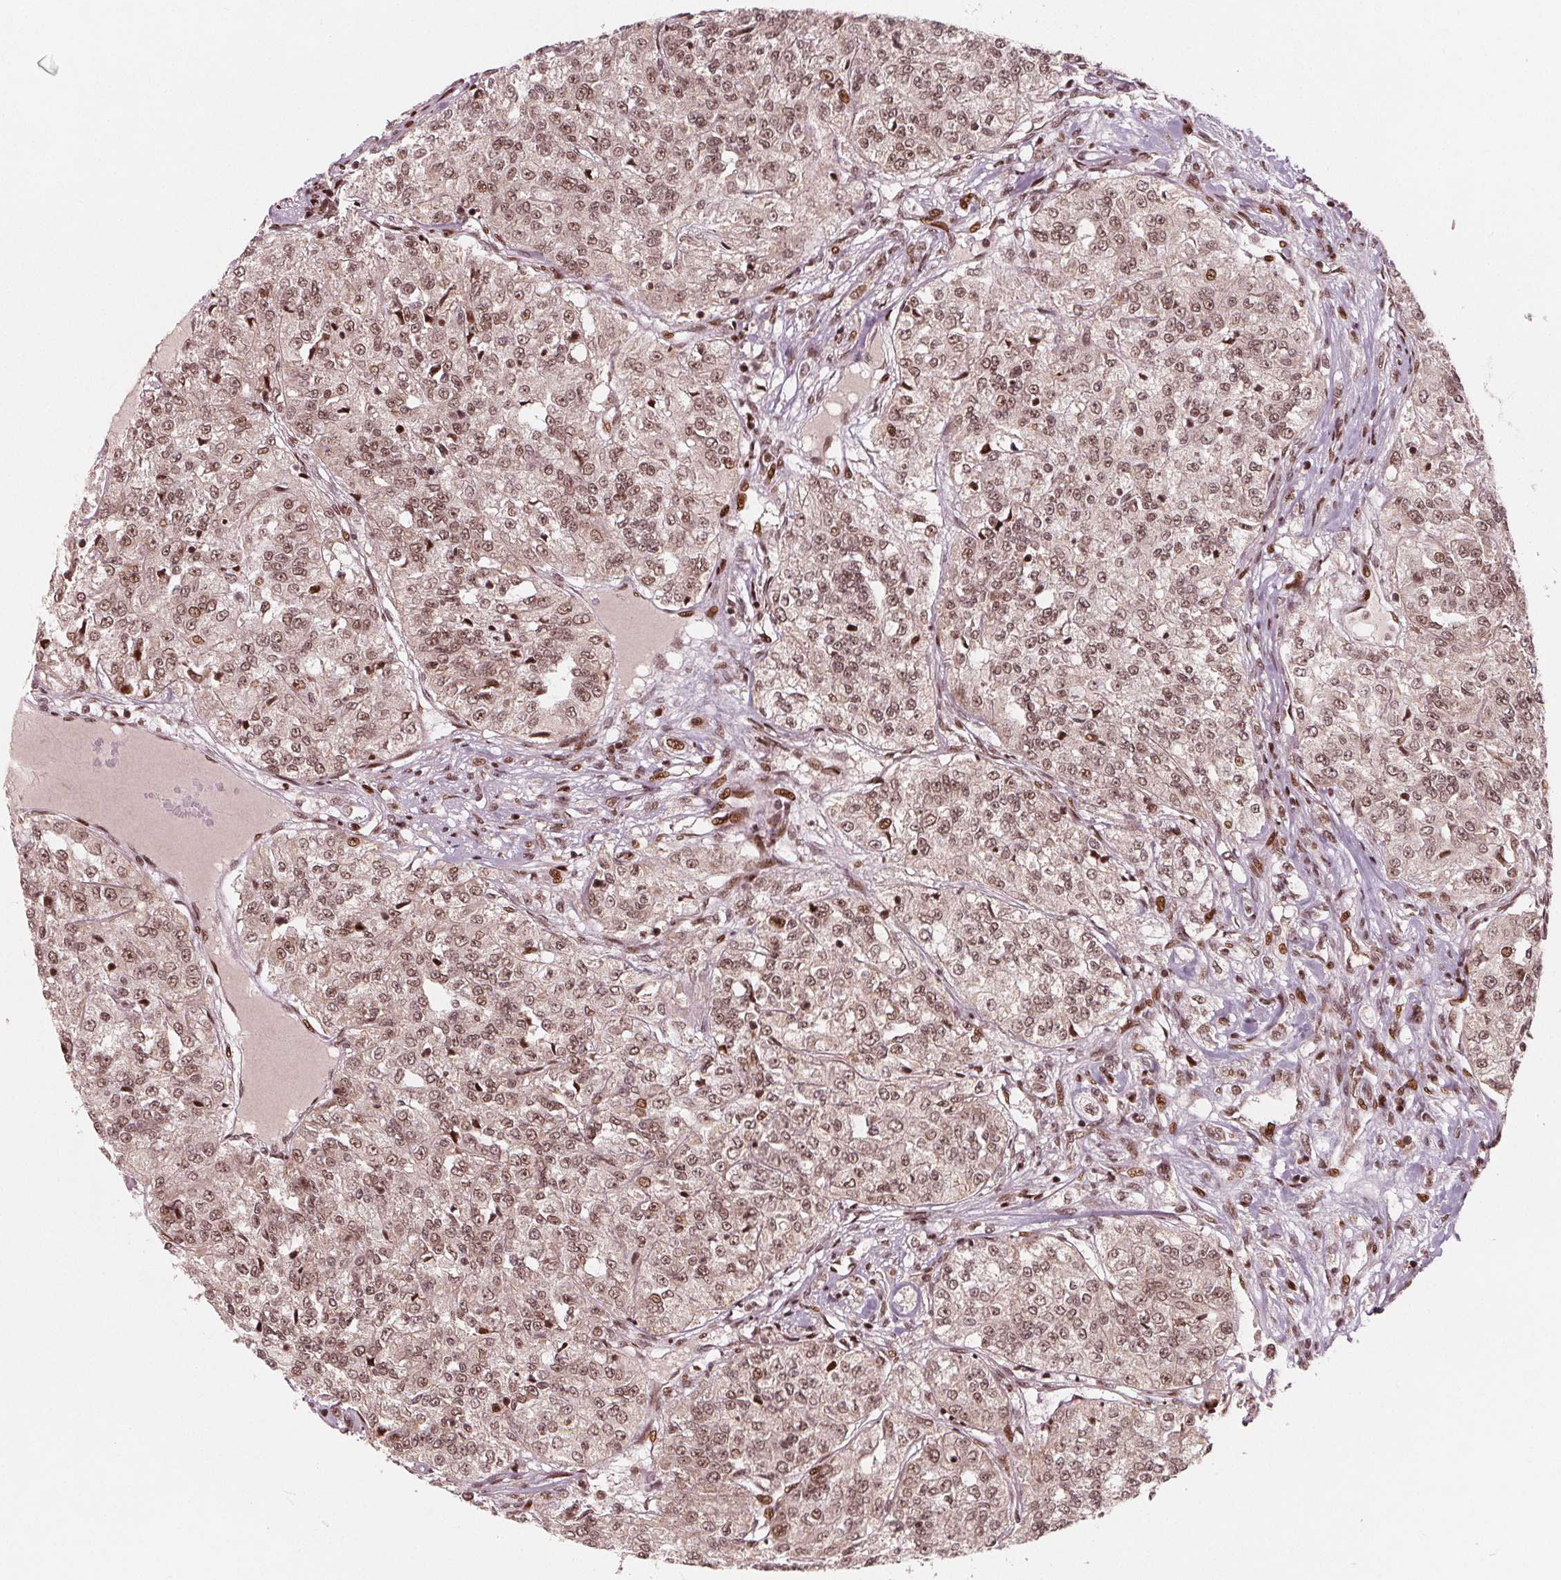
{"staining": {"intensity": "moderate", "quantity": ">75%", "location": "nuclear"}, "tissue": "renal cancer", "cell_type": "Tumor cells", "image_type": "cancer", "snomed": [{"axis": "morphology", "description": "Adenocarcinoma, NOS"}, {"axis": "topography", "description": "Kidney"}], "caption": "Immunohistochemical staining of renal adenocarcinoma displays medium levels of moderate nuclear protein positivity in approximately >75% of tumor cells.", "gene": "SNRNP35", "patient": {"sex": "female", "age": 63}}